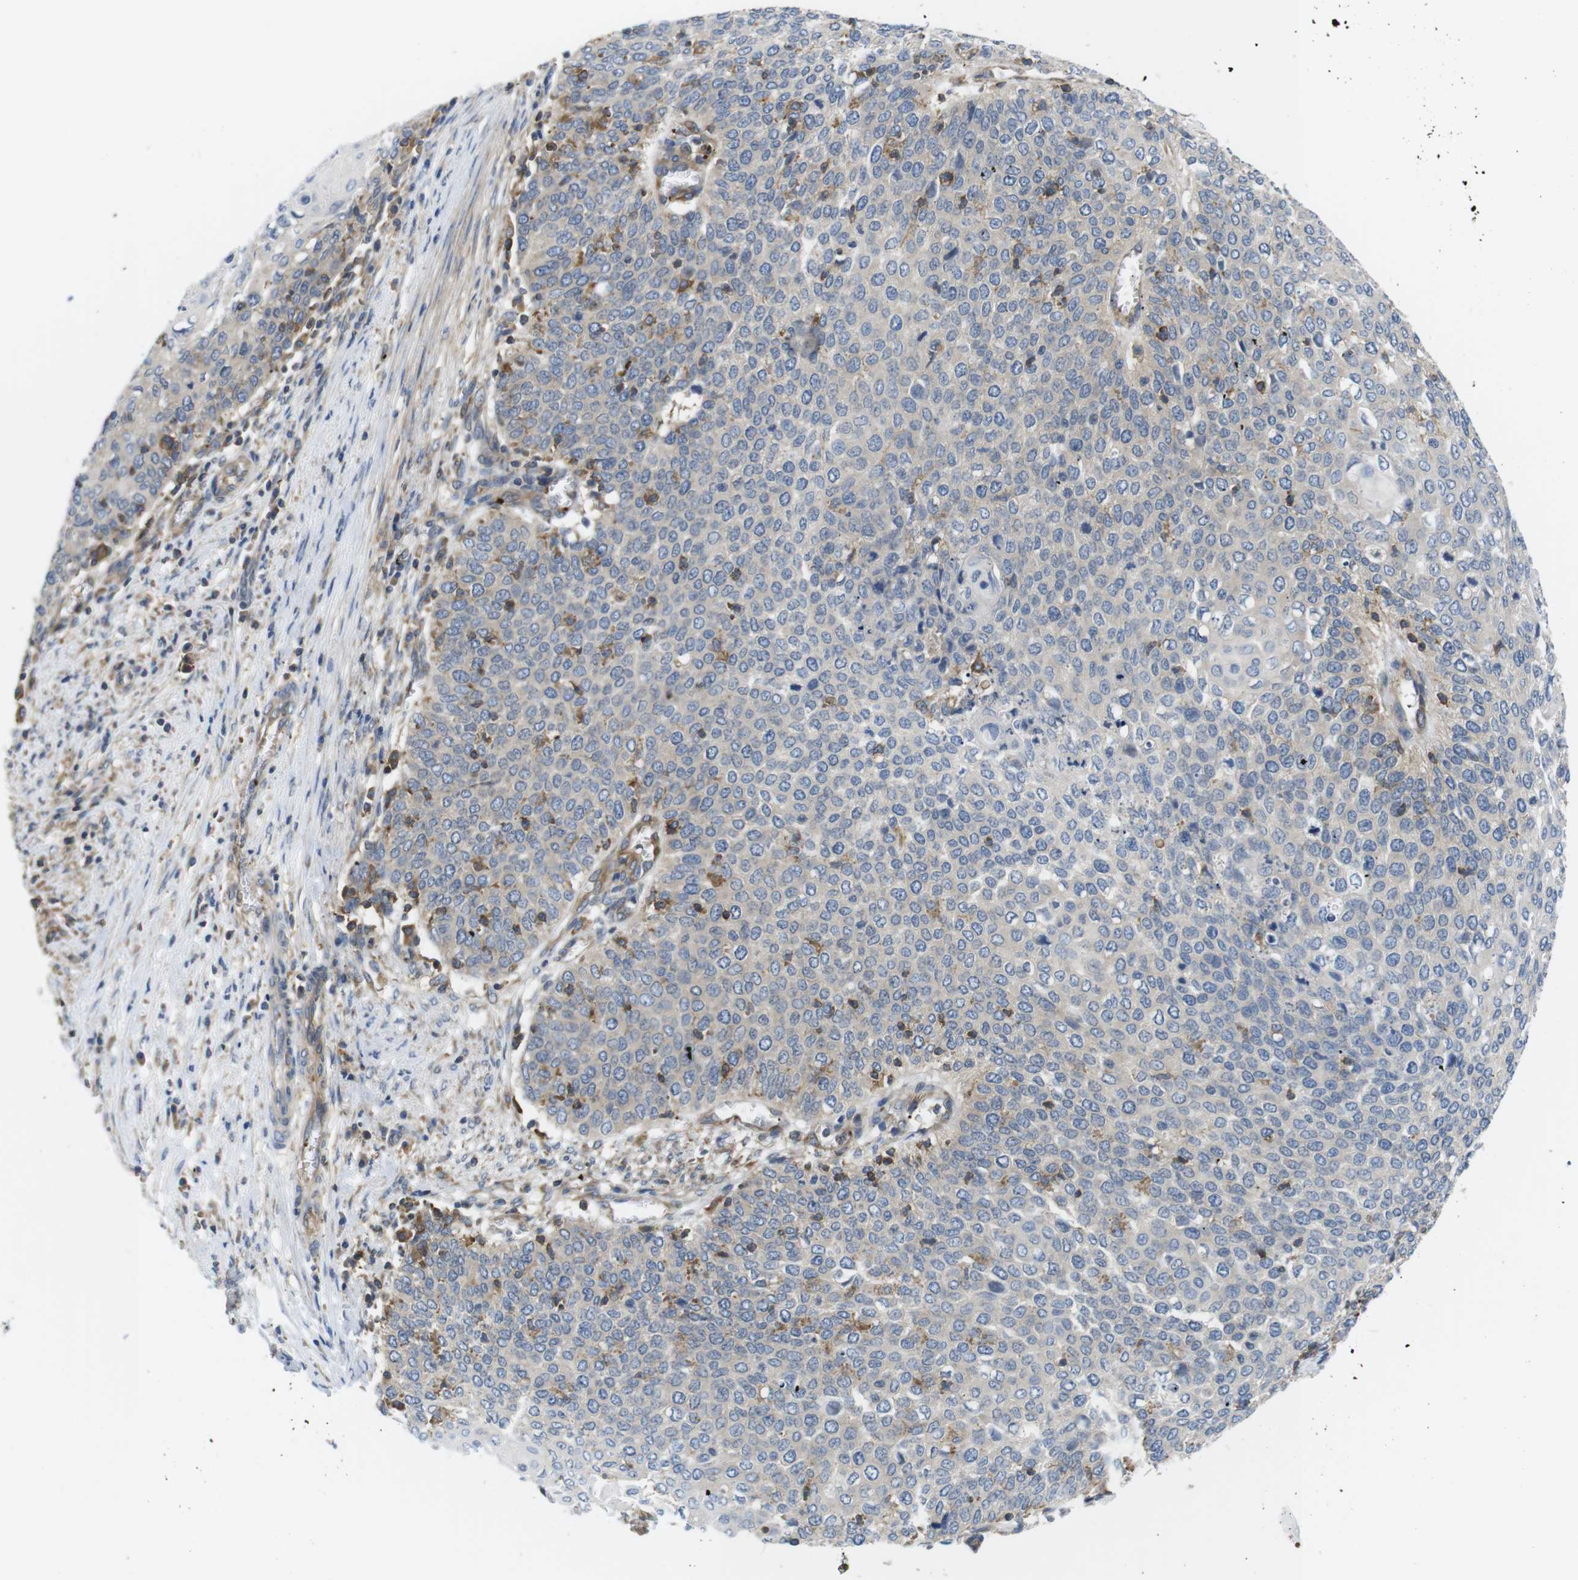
{"staining": {"intensity": "negative", "quantity": "none", "location": "none"}, "tissue": "cervical cancer", "cell_type": "Tumor cells", "image_type": "cancer", "snomed": [{"axis": "morphology", "description": "Squamous cell carcinoma, NOS"}, {"axis": "topography", "description": "Cervix"}], "caption": "Squamous cell carcinoma (cervical) was stained to show a protein in brown. There is no significant staining in tumor cells.", "gene": "HERPUD2", "patient": {"sex": "female", "age": 39}}